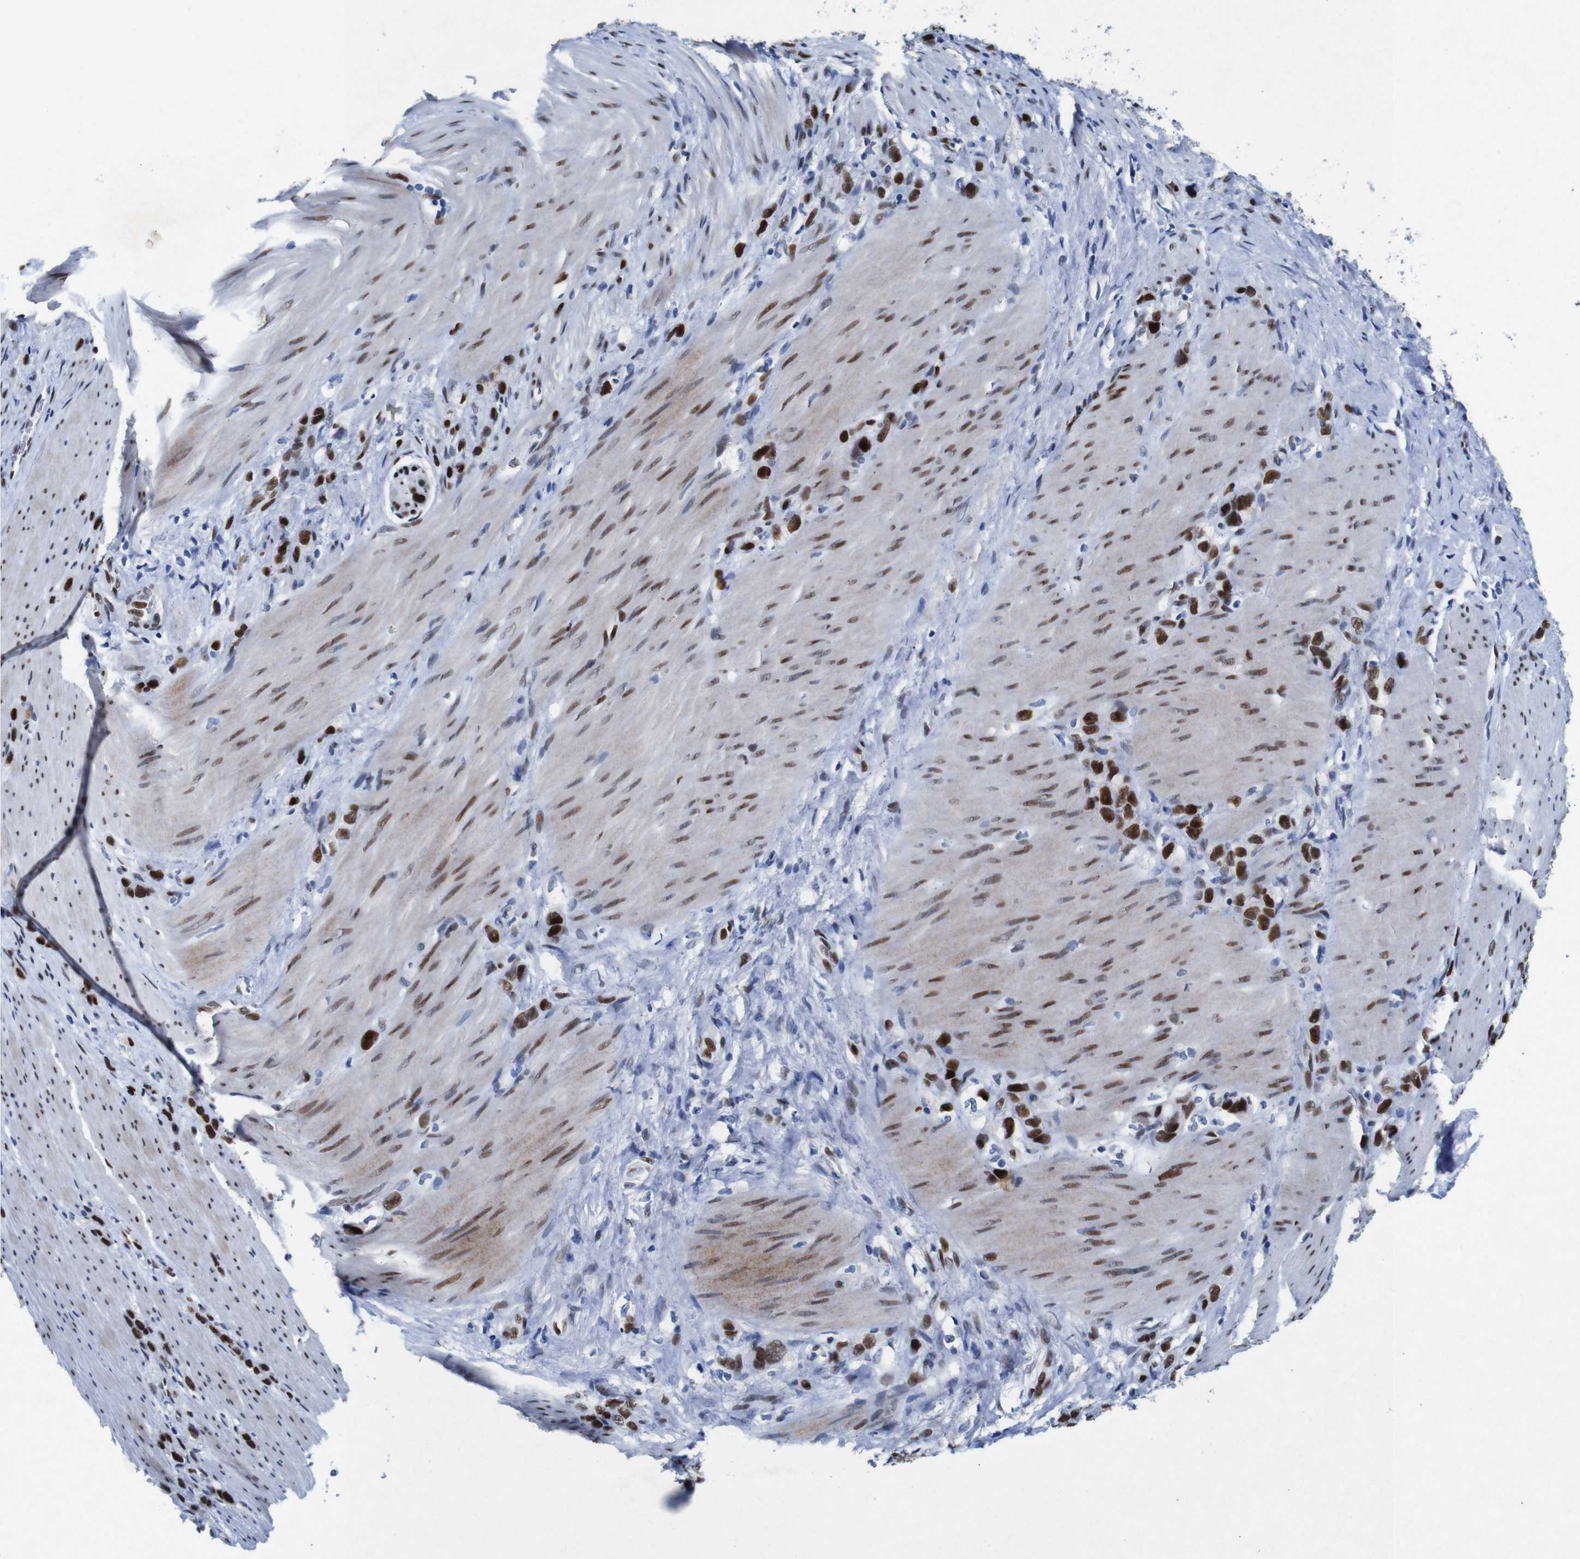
{"staining": {"intensity": "strong", "quantity": ">75%", "location": "nuclear"}, "tissue": "stomach cancer", "cell_type": "Tumor cells", "image_type": "cancer", "snomed": [{"axis": "morphology", "description": "Normal tissue, NOS"}, {"axis": "morphology", "description": "Adenocarcinoma, NOS"}, {"axis": "morphology", "description": "Adenocarcinoma, High grade"}, {"axis": "topography", "description": "Stomach, upper"}, {"axis": "topography", "description": "Stomach"}], "caption": "Protein staining of stomach cancer (adenocarcinoma) tissue reveals strong nuclear expression in about >75% of tumor cells.", "gene": "FOSL2", "patient": {"sex": "female", "age": 65}}